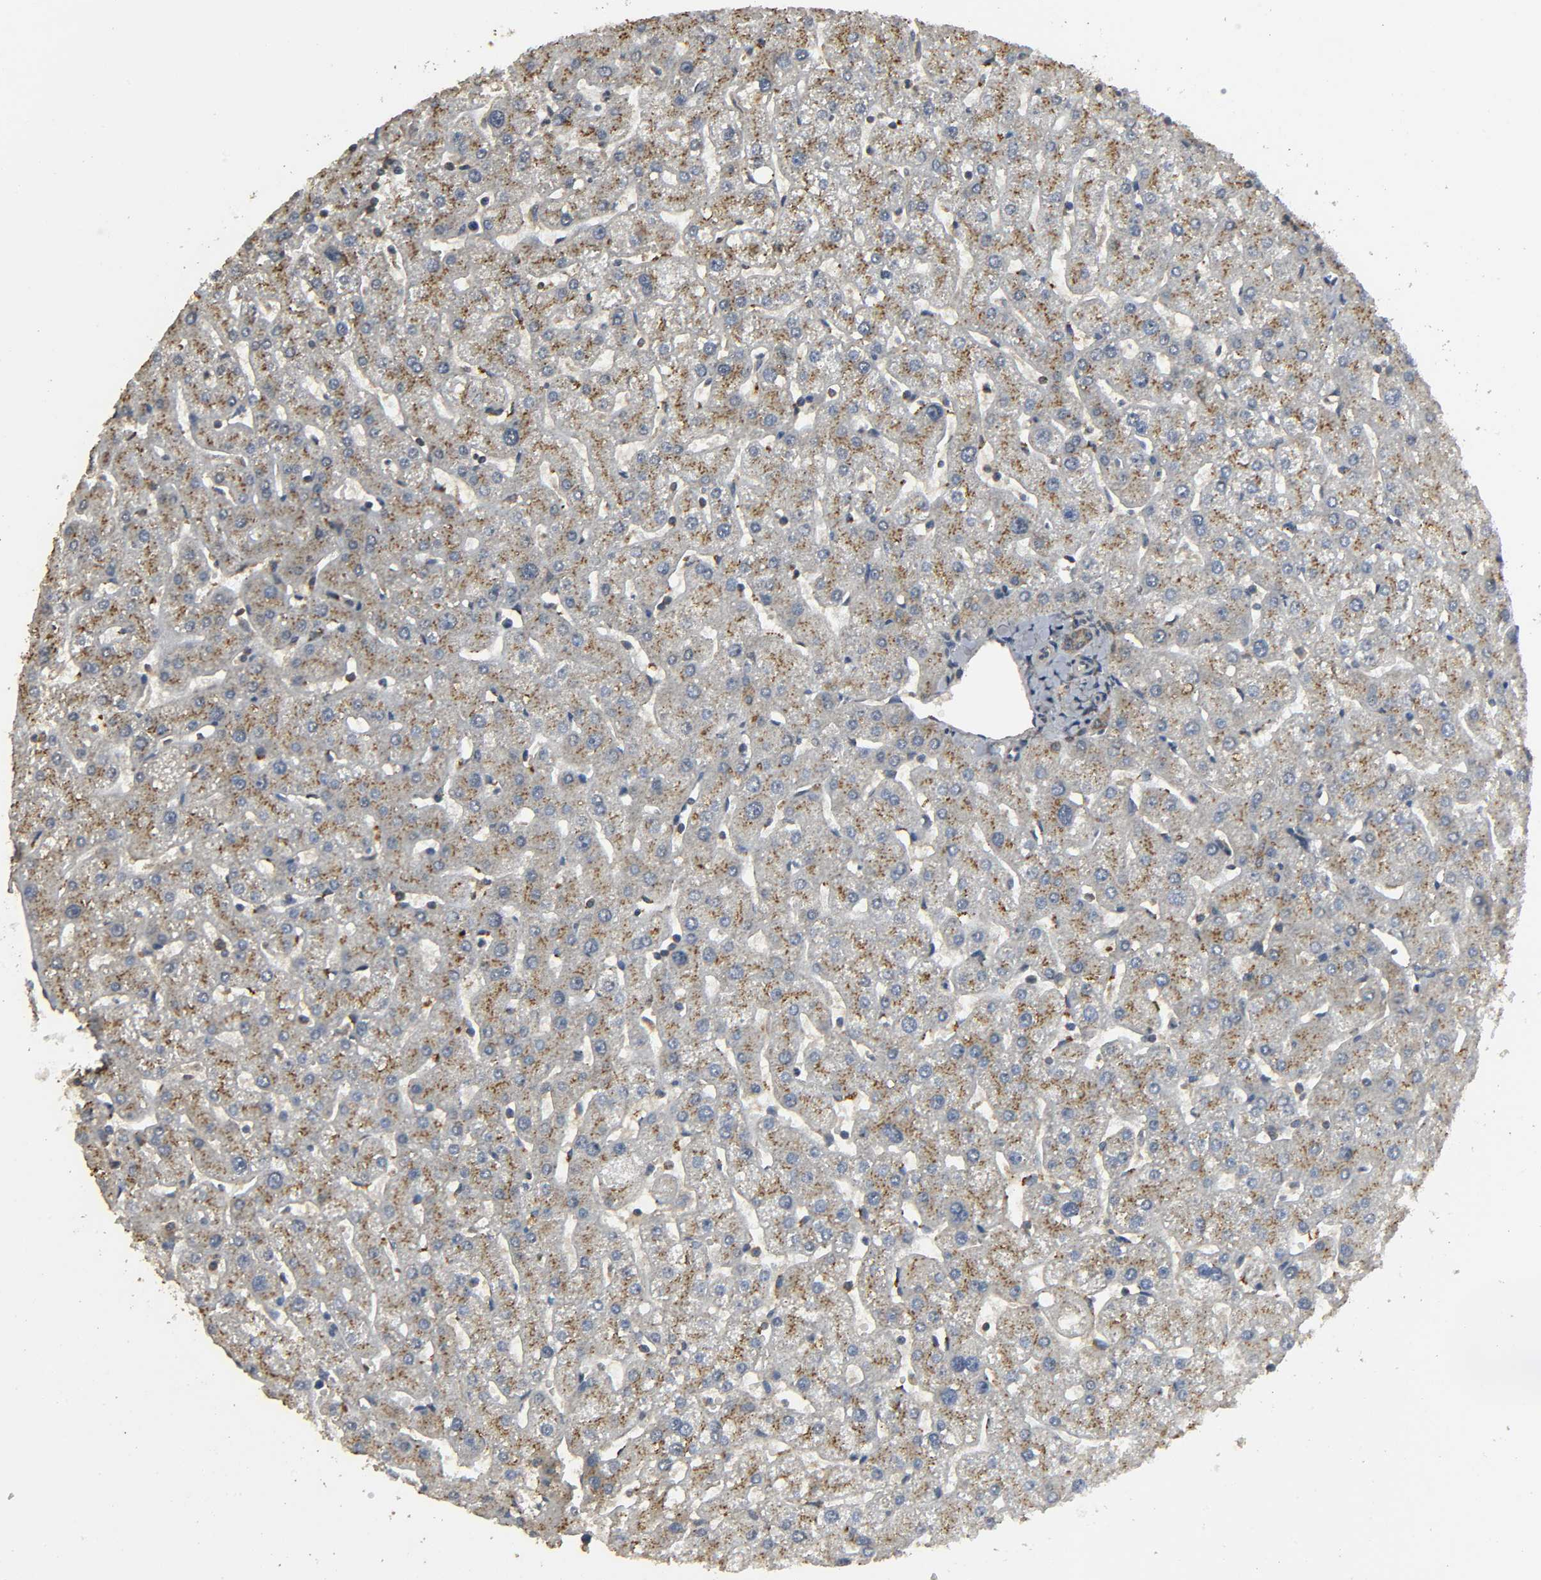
{"staining": {"intensity": "moderate", "quantity": ">75%", "location": "cytoplasmic/membranous"}, "tissue": "liver", "cell_type": "Cholangiocytes", "image_type": "normal", "snomed": [{"axis": "morphology", "description": "Normal tissue, NOS"}, {"axis": "topography", "description": "Liver"}], "caption": "Cholangiocytes display medium levels of moderate cytoplasmic/membranous positivity in about >75% of cells in unremarkable human liver.", "gene": "DDX6", "patient": {"sex": "male", "age": 67}}